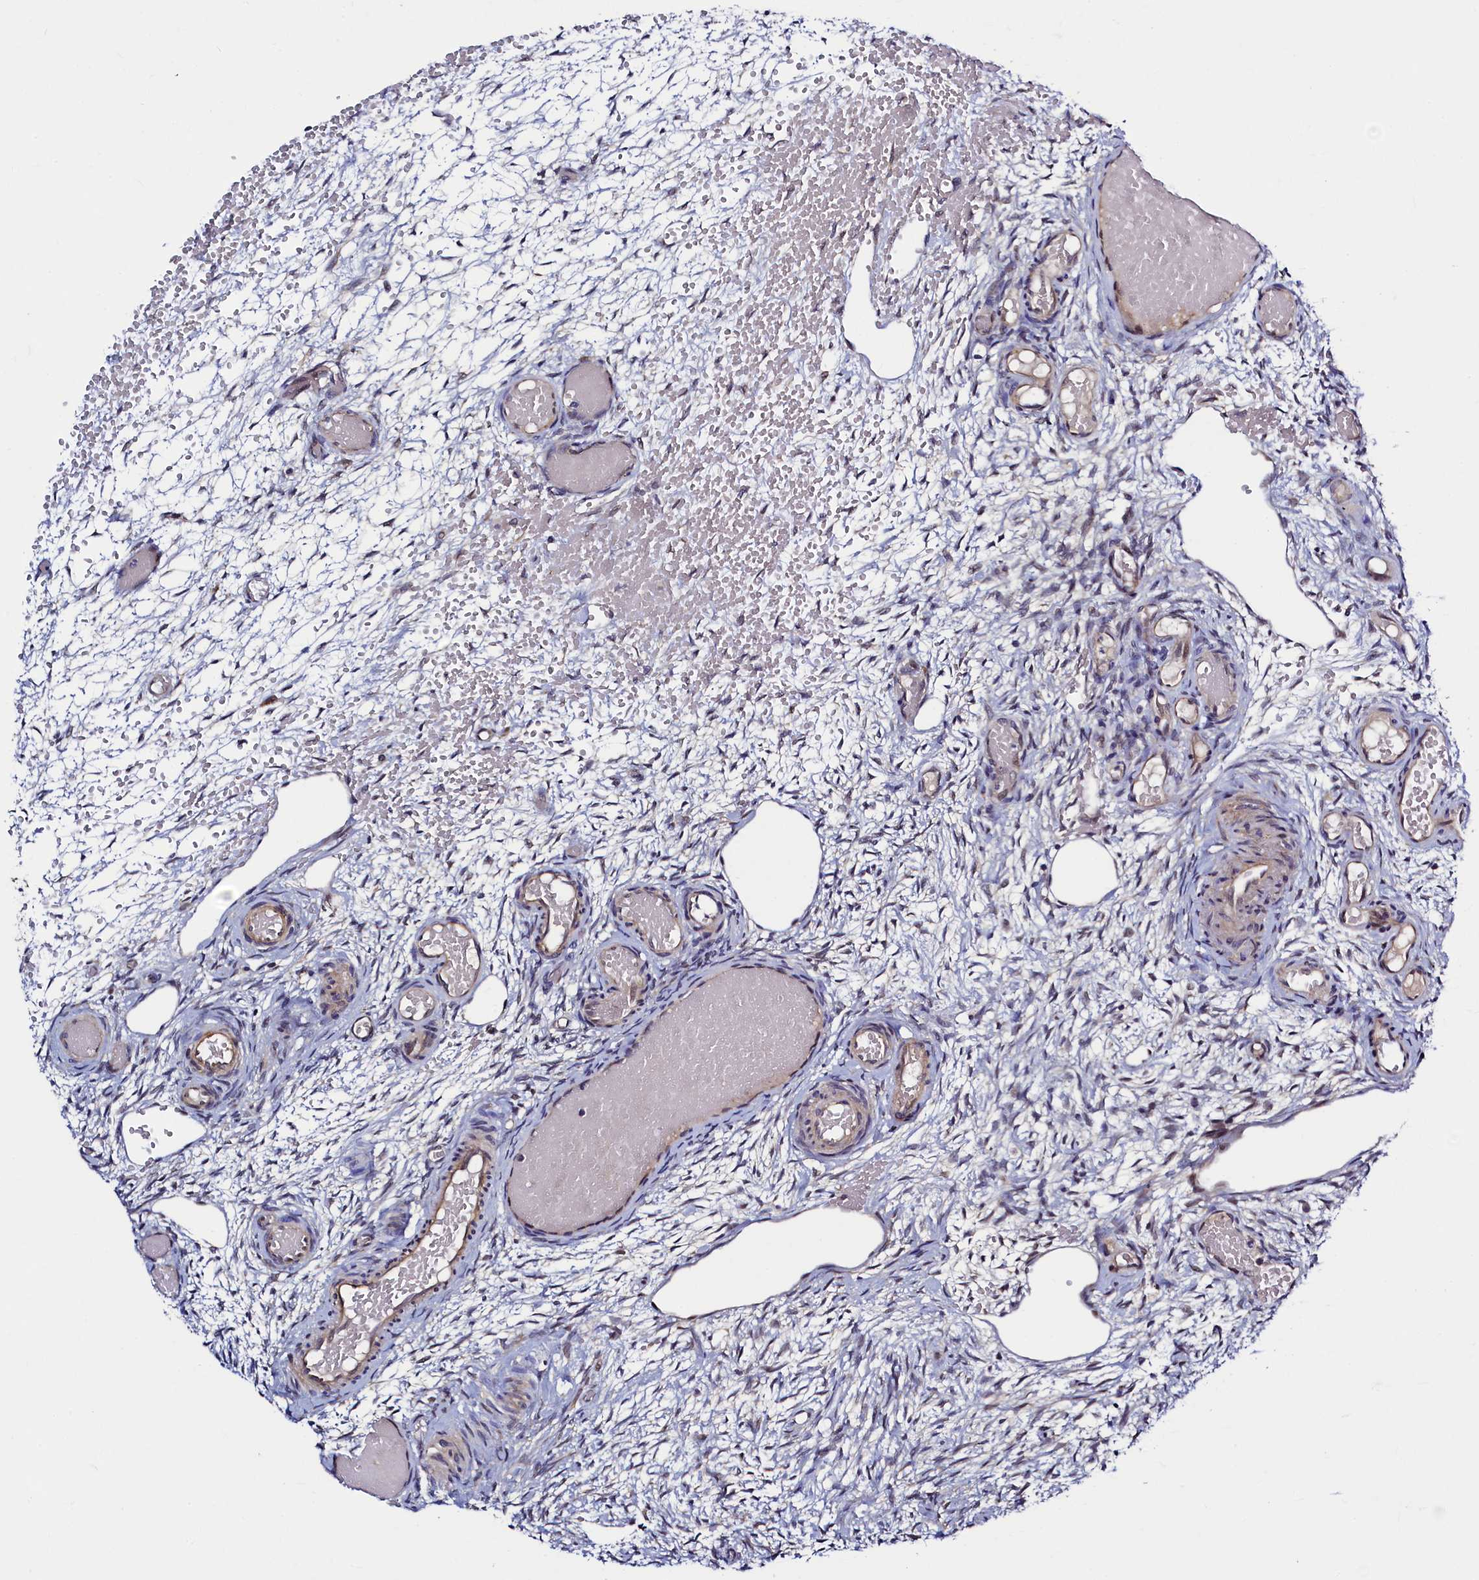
{"staining": {"intensity": "moderate", "quantity": ">75%", "location": "cytoplasmic/membranous"}, "tissue": "ovary", "cell_type": "Follicle cells", "image_type": "normal", "snomed": [{"axis": "morphology", "description": "Adenocarcinoma, NOS"}, {"axis": "topography", "description": "Endometrium"}], "caption": "Ovary was stained to show a protein in brown. There is medium levels of moderate cytoplasmic/membranous expression in approximately >75% of follicle cells.", "gene": "SLC16A14", "patient": {"sex": "female", "age": 32}}